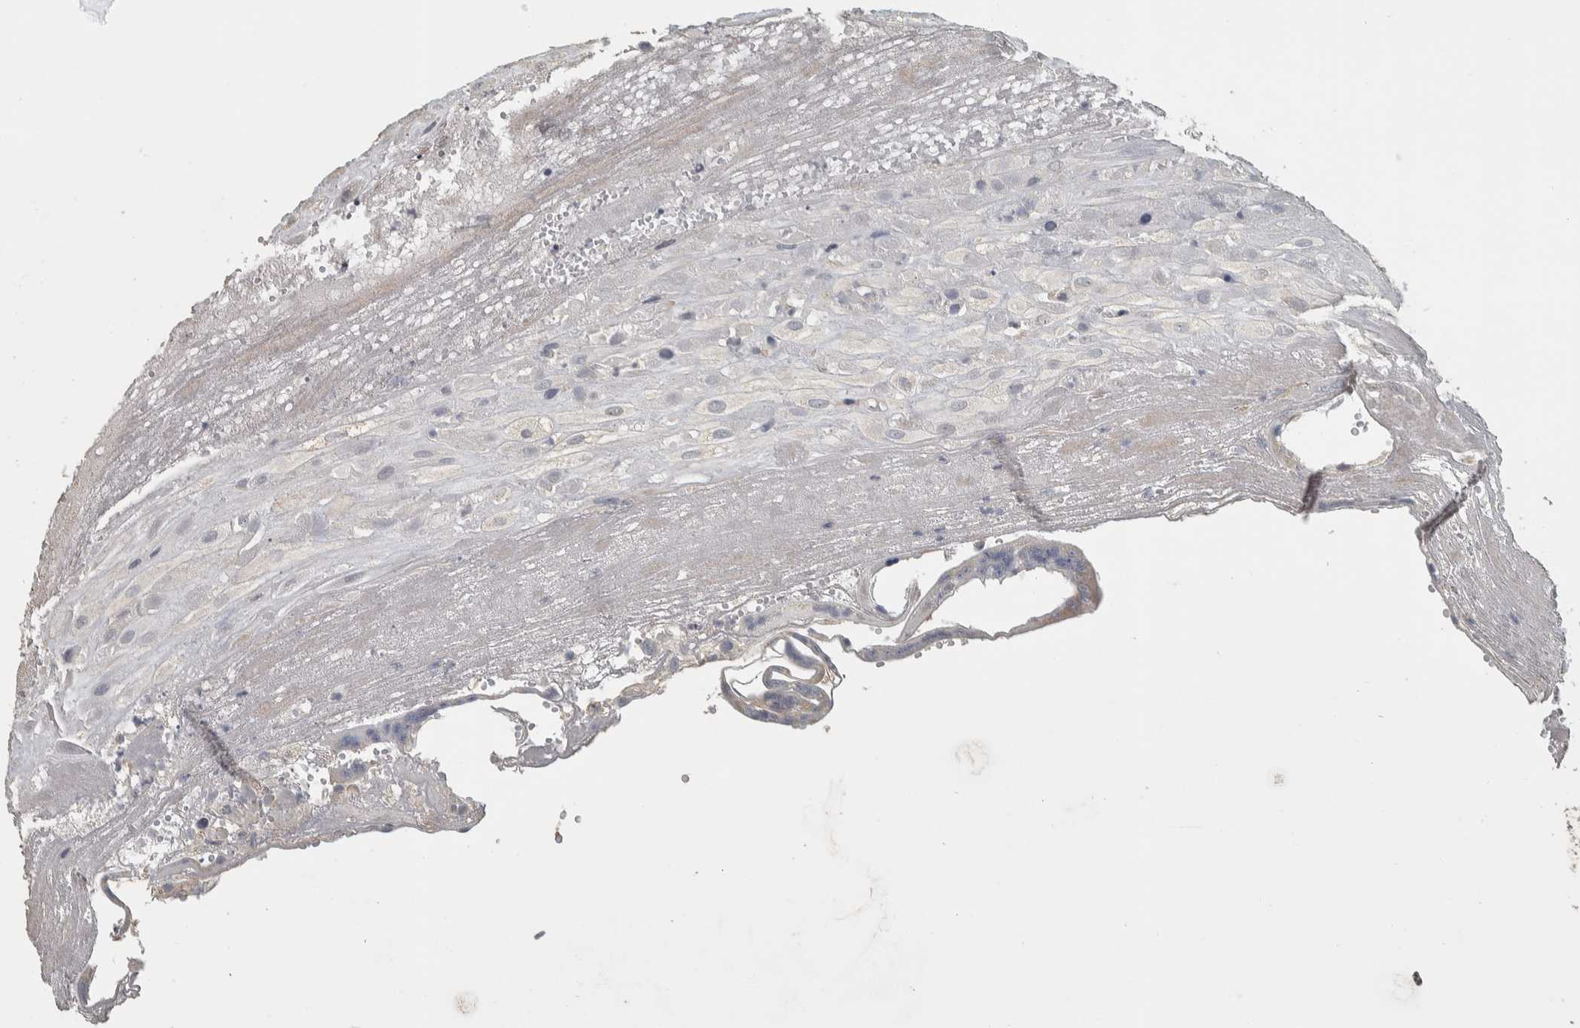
{"staining": {"intensity": "negative", "quantity": "none", "location": "none"}, "tissue": "placenta", "cell_type": "Decidual cells", "image_type": "normal", "snomed": [{"axis": "morphology", "description": "Normal tissue, NOS"}, {"axis": "topography", "description": "Placenta"}], "caption": "Placenta was stained to show a protein in brown. There is no significant staining in decidual cells. The staining is performed using DAB (3,3'-diaminobenzidine) brown chromogen with nuclei counter-stained in using hematoxylin.", "gene": "DCAF10", "patient": {"sex": "female", "age": 18}}